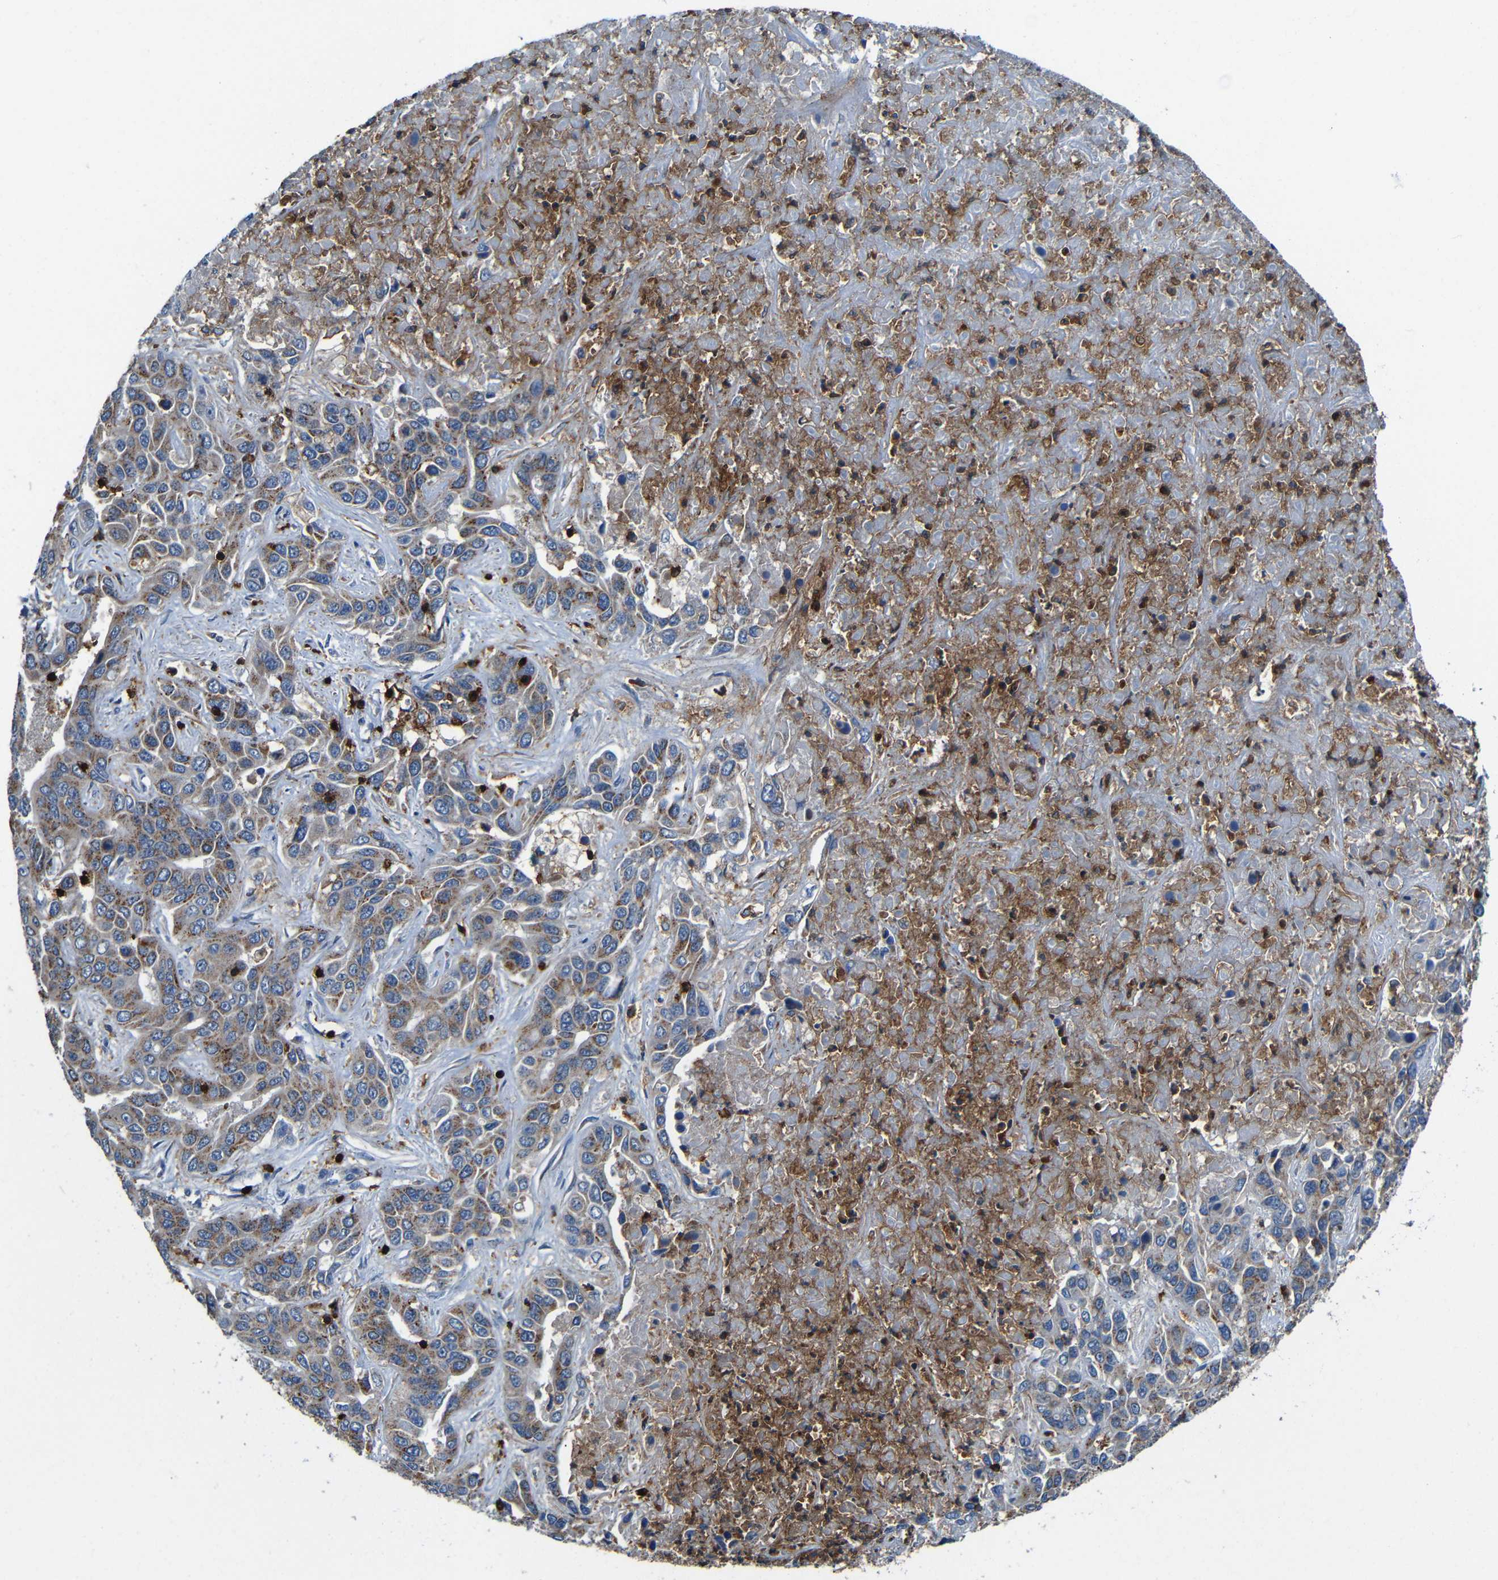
{"staining": {"intensity": "moderate", "quantity": ">75%", "location": "cytoplasmic/membranous"}, "tissue": "liver cancer", "cell_type": "Tumor cells", "image_type": "cancer", "snomed": [{"axis": "morphology", "description": "Cholangiocarcinoma"}, {"axis": "topography", "description": "Liver"}], "caption": "Tumor cells reveal medium levels of moderate cytoplasmic/membranous expression in approximately >75% of cells in human liver cholangiocarcinoma. The staining was performed using DAB, with brown indicating positive protein expression. Nuclei are stained blue with hematoxylin.", "gene": "P2RY12", "patient": {"sex": "female", "age": 52}}